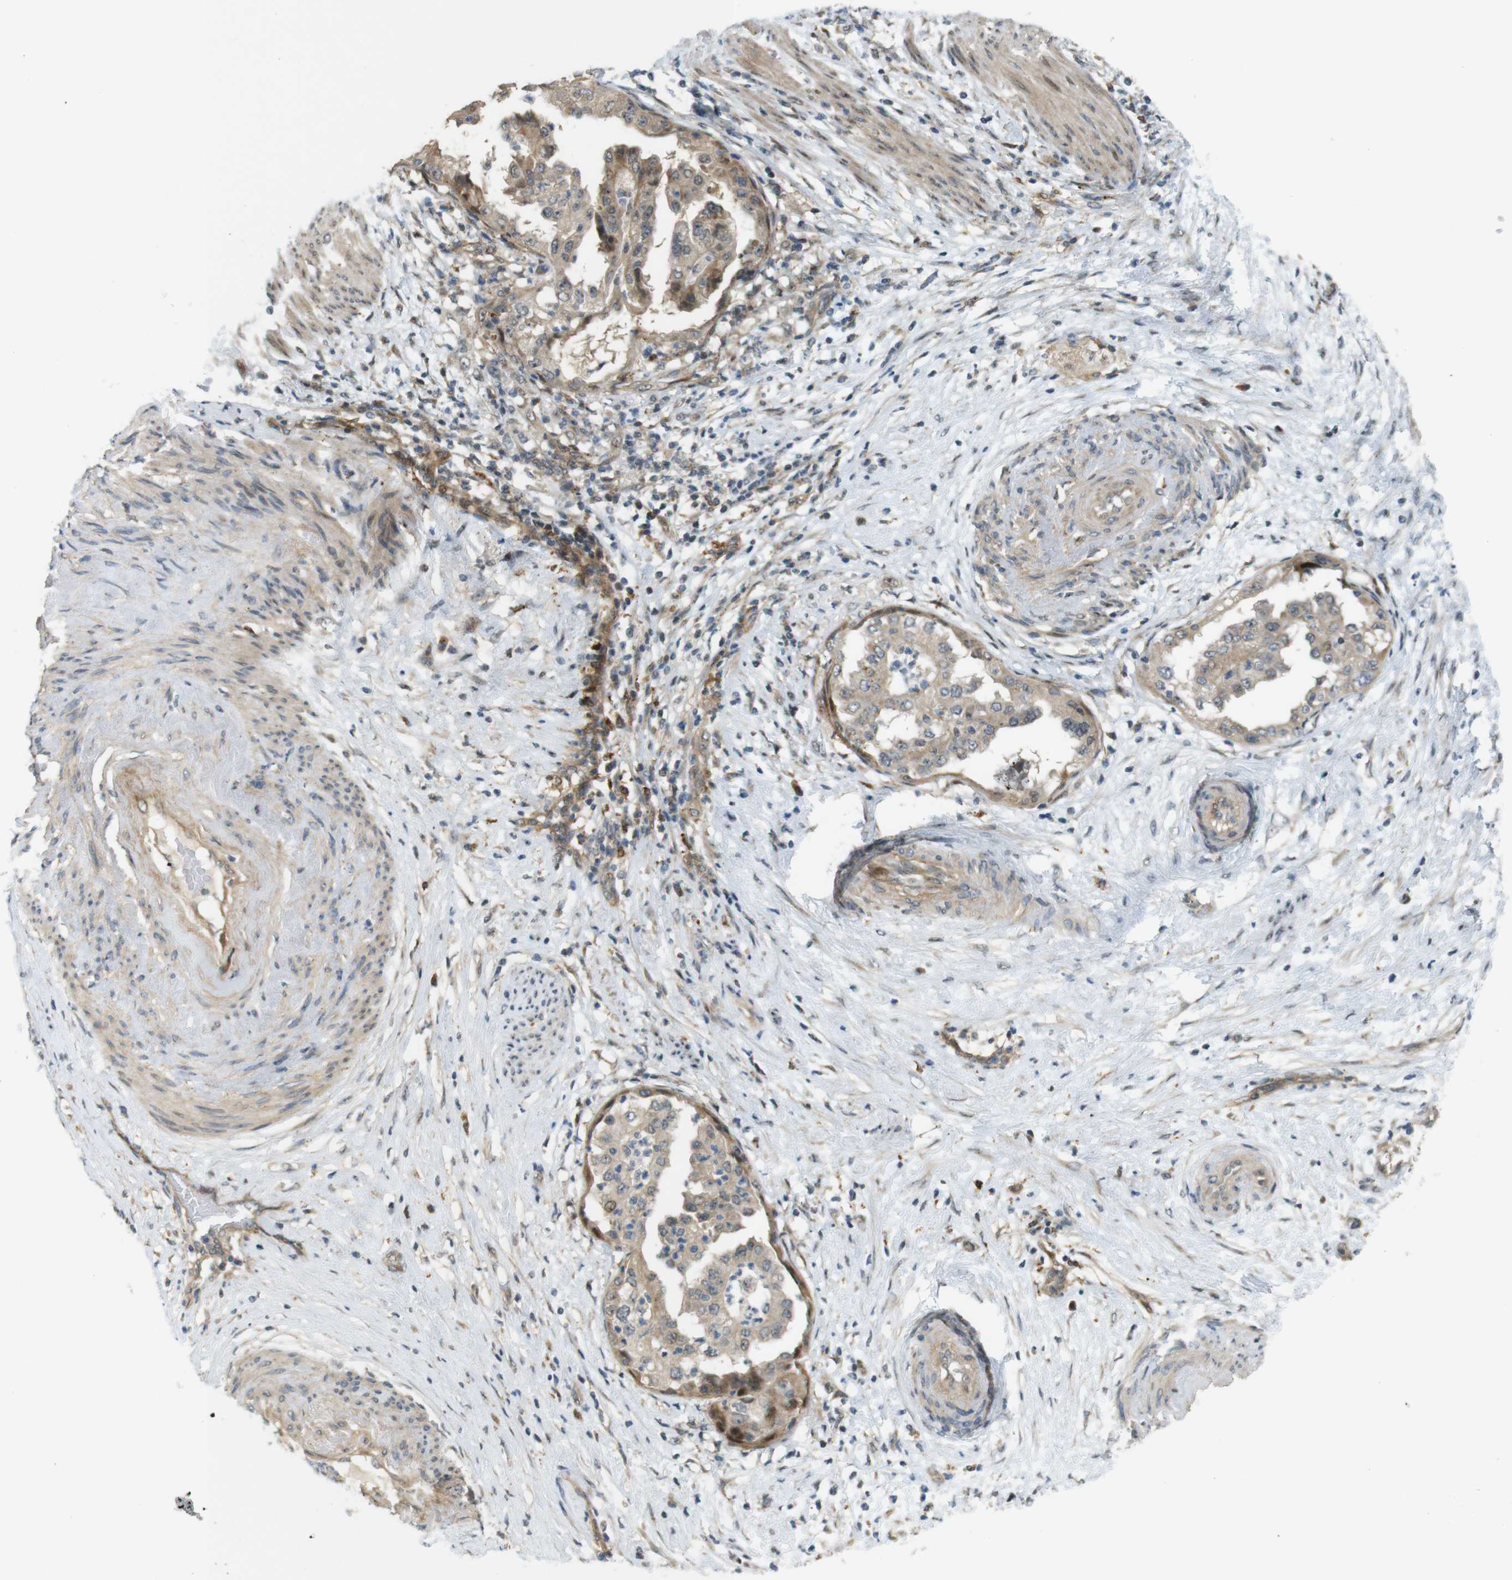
{"staining": {"intensity": "weak", "quantity": ">75%", "location": "cytoplasmic/membranous"}, "tissue": "endometrial cancer", "cell_type": "Tumor cells", "image_type": "cancer", "snomed": [{"axis": "morphology", "description": "Adenocarcinoma, NOS"}, {"axis": "topography", "description": "Endometrium"}], "caption": "Human endometrial cancer (adenocarcinoma) stained with a protein marker displays weak staining in tumor cells.", "gene": "TSPAN9", "patient": {"sex": "female", "age": 85}}